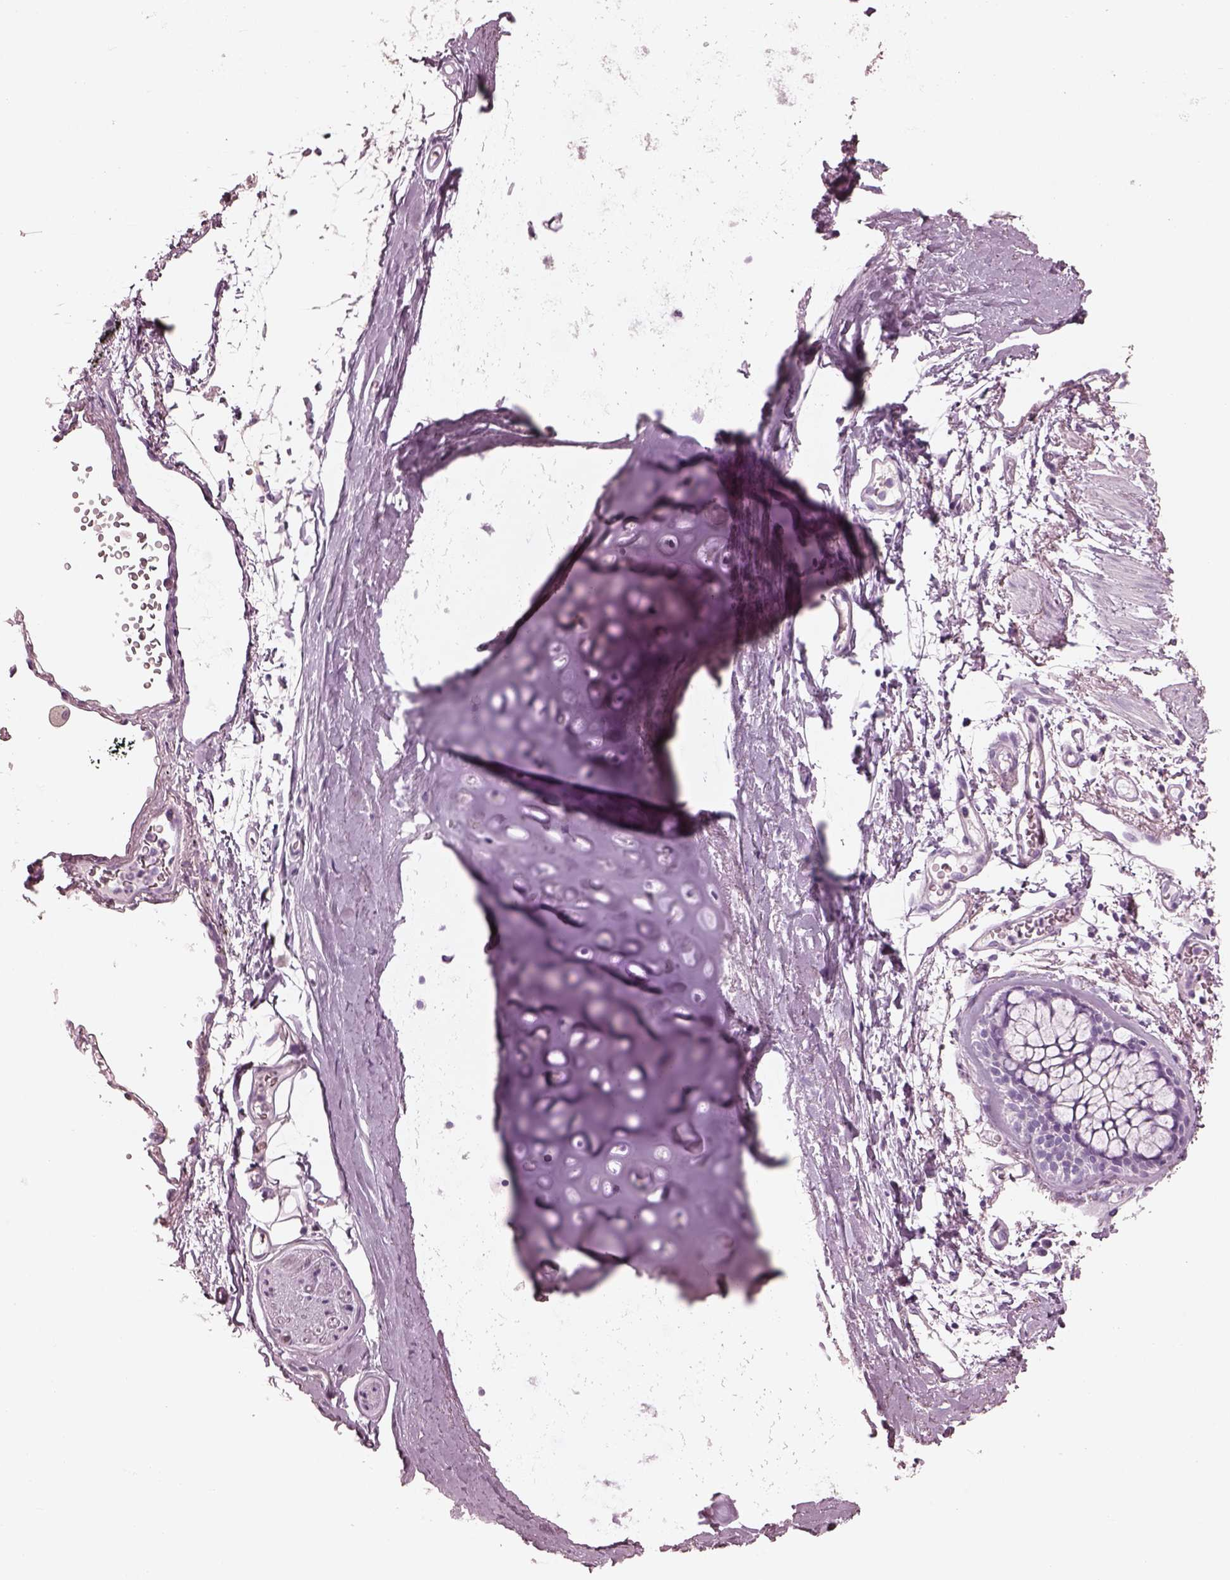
{"staining": {"intensity": "negative", "quantity": "none", "location": "none"}, "tissue": "bronchus", "cell_type": "Respiratory epithelial cells", "image_type": "normal", "snomed": [{"axis": "morphology", "description": "Normal tissue, NOS"}, {"axis": "morphology", "description": "Squamous cell carcinoma, NOS"}, {"axis": "topography", "description": "Cartilage tissue"}, {"axis": "topography", "description": "Bronchus"}], "caption": "Immunohistochemical staining of unremarkable bronchus exhibits no significant expression in respiratory epithelial cells.", "gene": "FABP9", "patient": {"sex": "male", "age": 72}}